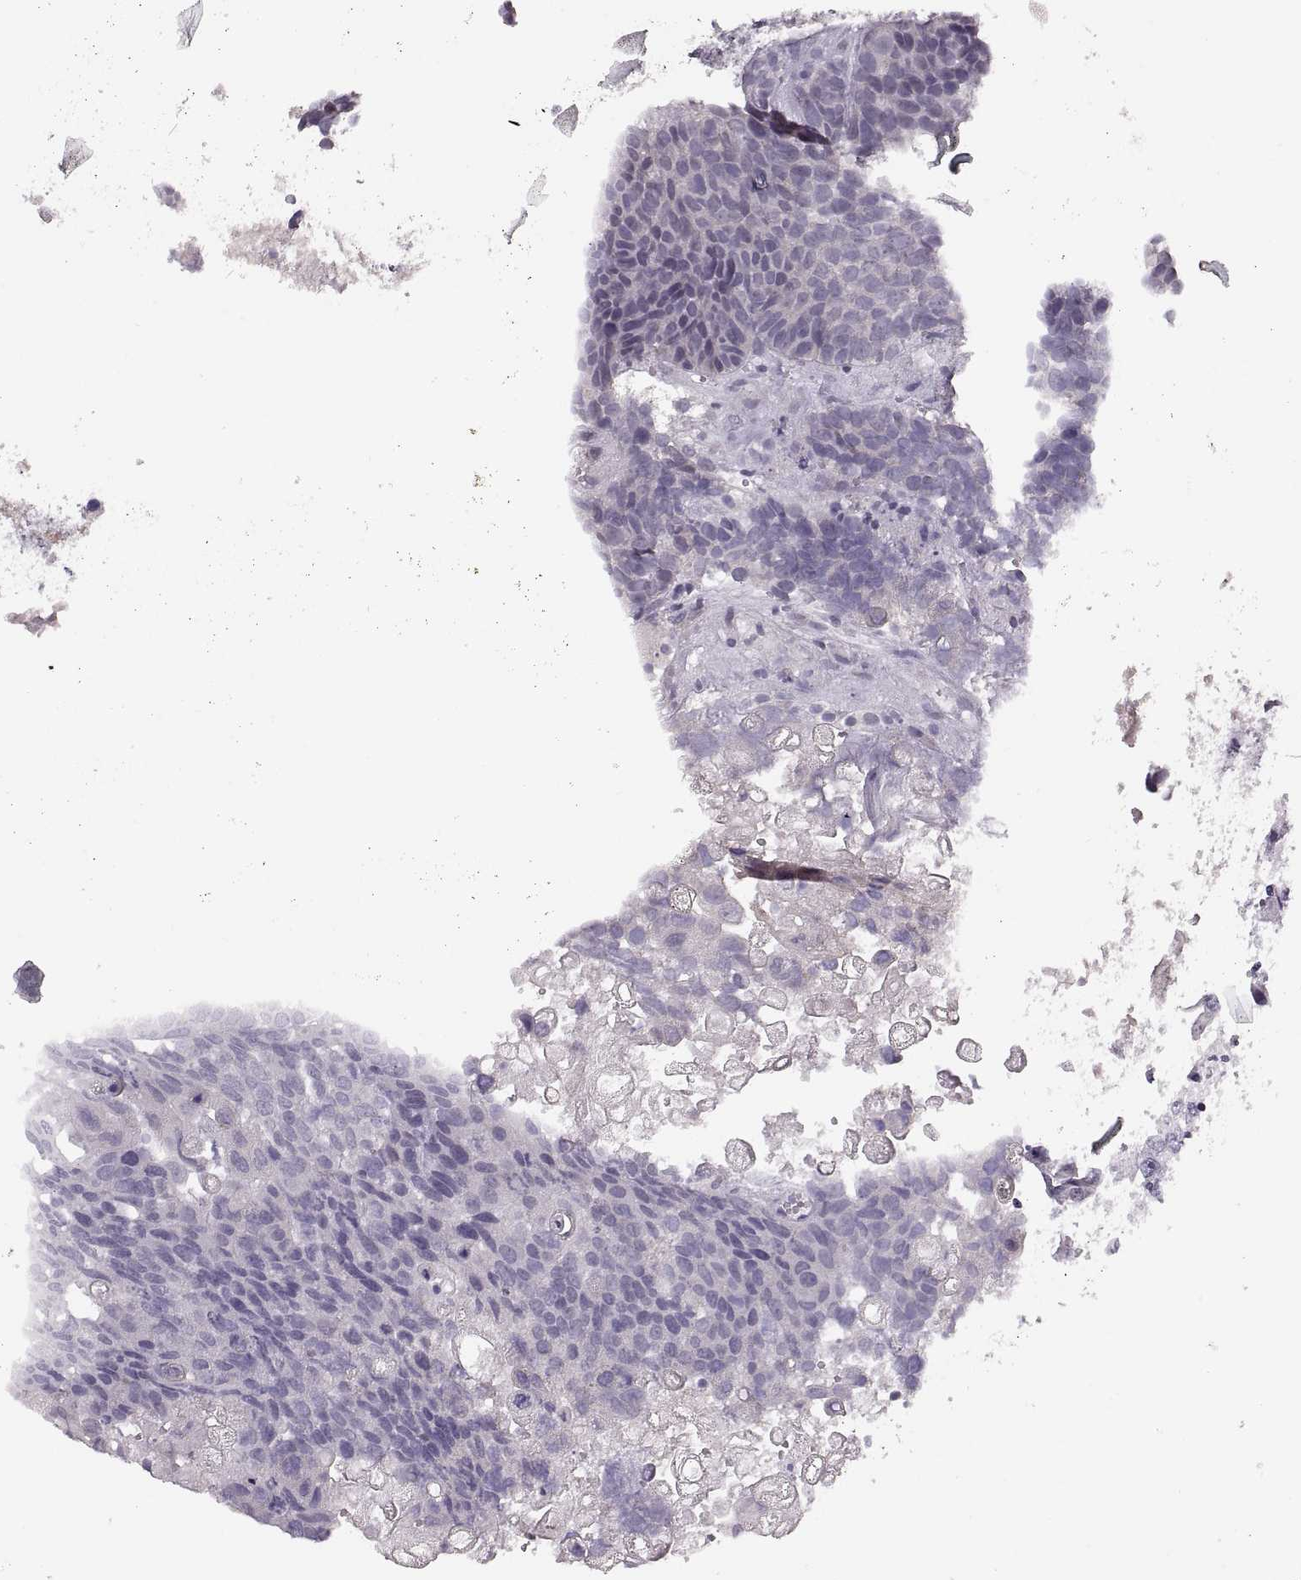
{"staining": {"intensity": "negative", "quantity": "none", "location": "none"}, "tissue": "urothelial cancer", "cell_type": "Tumor cells", "image_type": "cancer", "snomed": [{"axis": "morphology", "description": "Urothelial carcinoma, Low grade"}, {"axis": "topography", "description": "Urinary bladder"}], "caption": "IHC image of urothelial cancer stained for a protein (brown), which exhibits no expression in tumor cells.", "gene": "ADH6", "patient": {"sex": "female", "age": 62}}